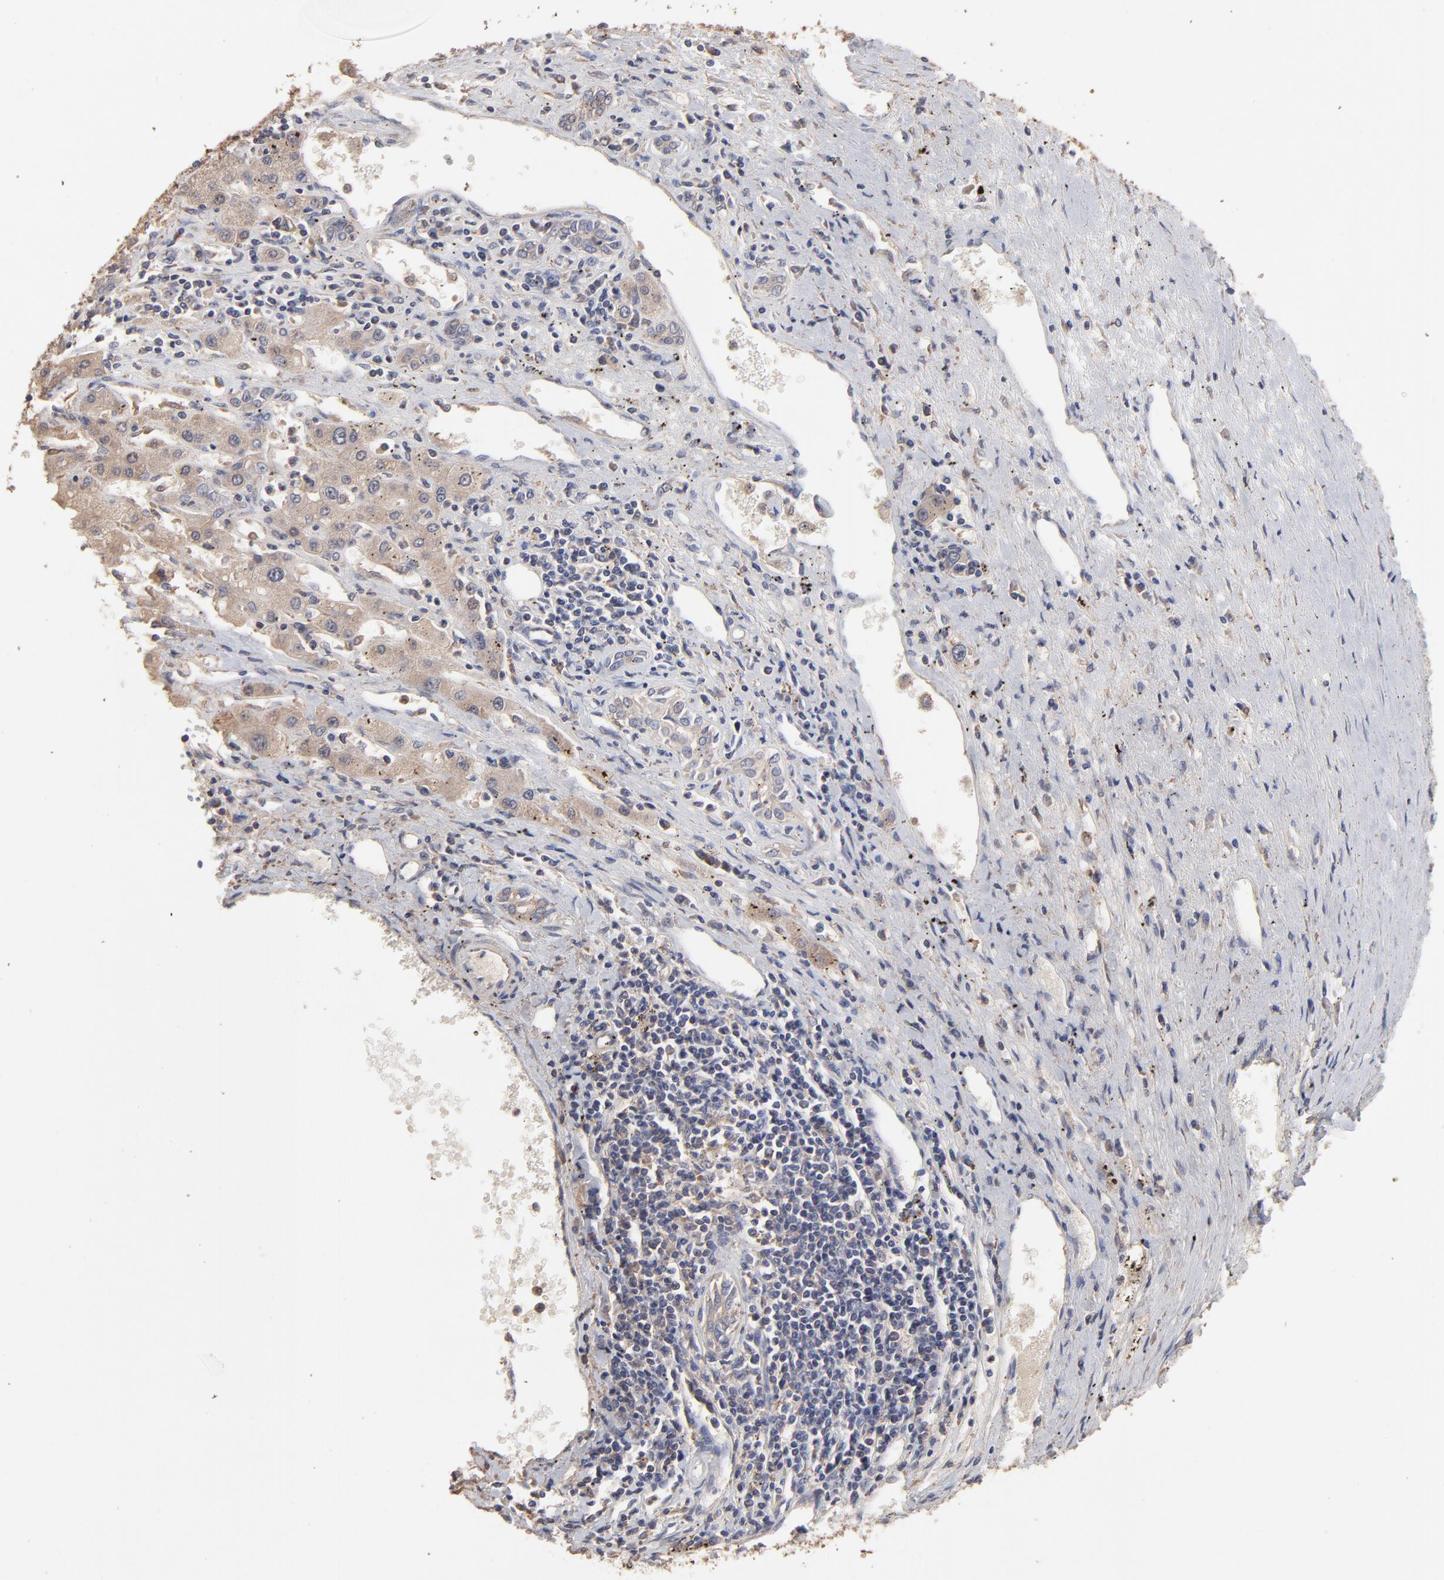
{"staining": {"intensity": "moderate", "quantity": ">75%", "location": "cytoplasmic/membranous"}, "tissue": "liver cancer", "cell_type": "Tumor cells", "image_type": "cancer", "snomed": [{"axis": "morphology", "description": "Carcinoma, Hepatocellular, NOS"}, {"axis": "topography", "description": "Liver"}], "caption": "Protein positivity by immunohistochemistry reveals moderate cytoplasmic/membranous expression in approximately >75% of tumor cells in hepatocellular carcinoma (liver). The protein is stained brown, and the nuclei are stained in blue (DAB (3,3'-diaminobenzidine) IHC with brightfield microscopy, high magnification).", "gene": "TANGO2", "patient": {"sex": "male", "age": 72}}